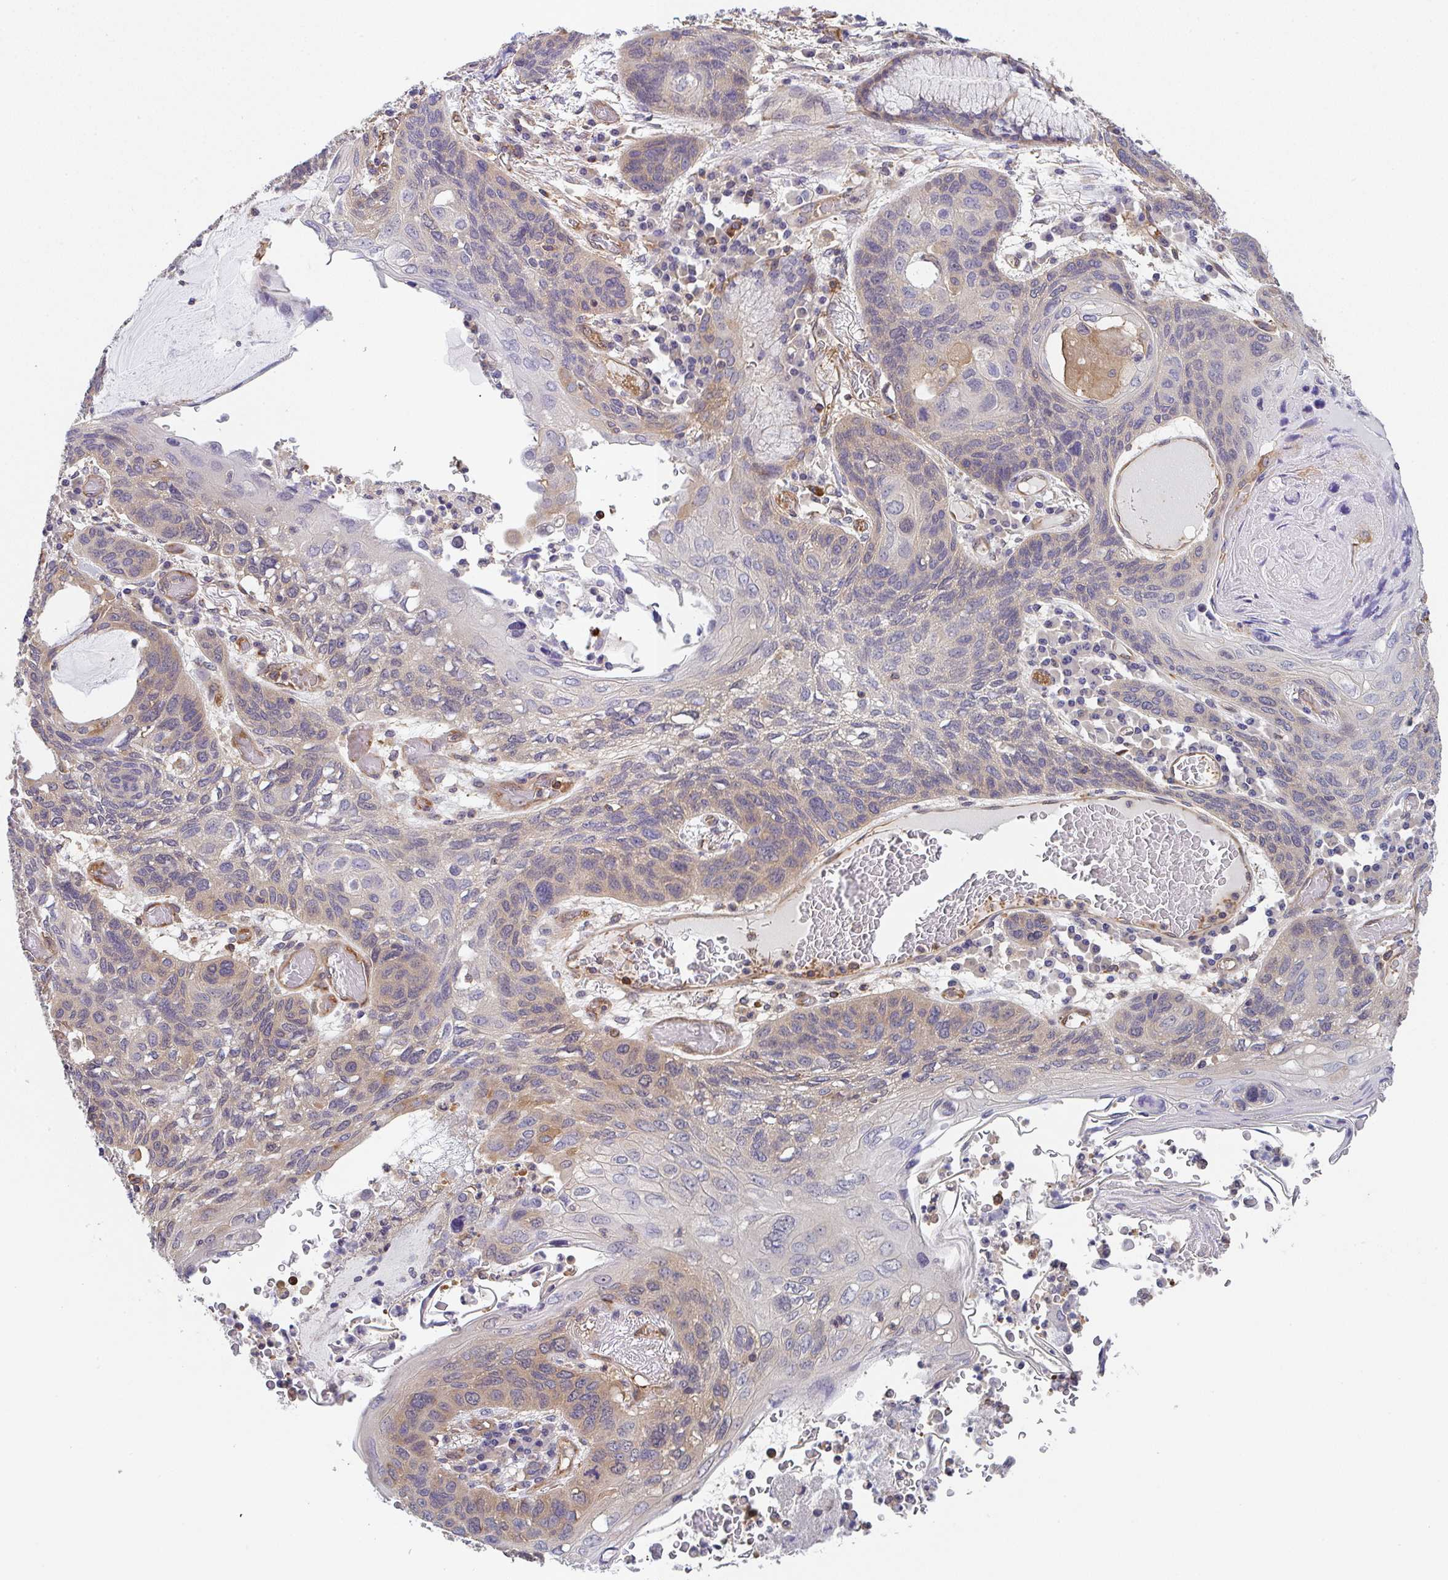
{"staining": {"intensity": "weak", "quantity": "25%-75%", "location": "cytoplasmic/membranous"}, "tissue": "lung cancer", "cell_type": "Tumor cells", "image_type": "cancer", "snomed": [{"axis": "morphology", "description": "Squamous cell carcinoma, NOS"}, {"axis": "morphology", "description": "Squamous cell carcinoma, metastatic, NOS"}, {"axis": "topography", "description": "Lymph node"}, {"axis": "topography", "description": "Lung"}], "caption": "Immunohistochemical staining of lung cancer reveals weak cytoplasmic/membranous protein expression in approximately 25%-75% of tumor cells. (brown staining indicates protein expression, while blue staining denotes nuclei).", "gene": "TMEM229A", "patient": {"sex": "male", "age": 41}}